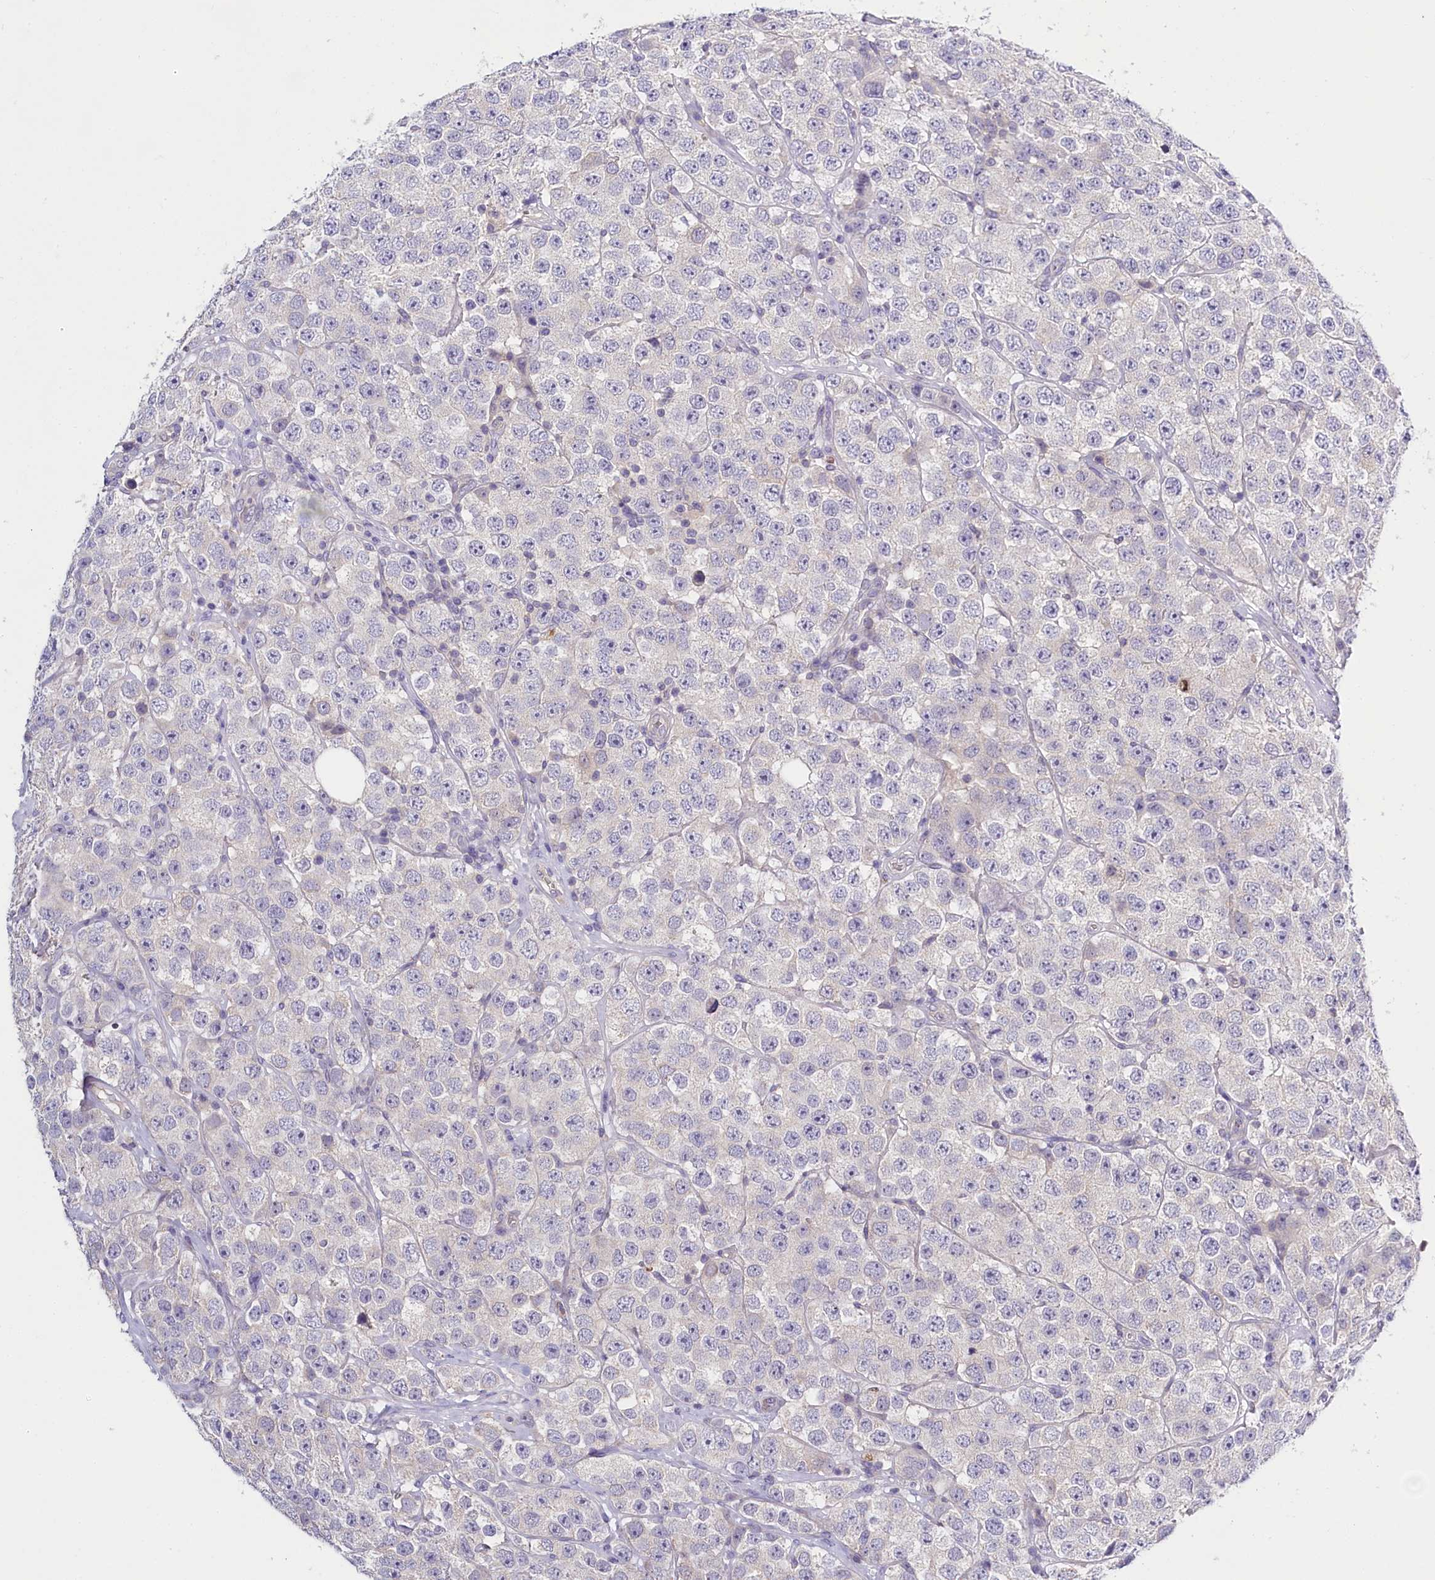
{"staining": {"intensity": "negative", "quantity": "none", "location": "none"}, "tissue": "testis cancer", "cell_type": "Tumor cells", "image_type": "cancer", "snomed": [{"axis": "morphology", "description": "Seminoma, NOS"}, {"axis": "topography", "description": "Testis"}], "caption": "This is an immunohistochemistry (IHC) micrograph of human testis cancer (seminoma). There is no expression in tumor cells.", "gene": "PDE6D", "patient": {"sex": "male", "age": 28}}